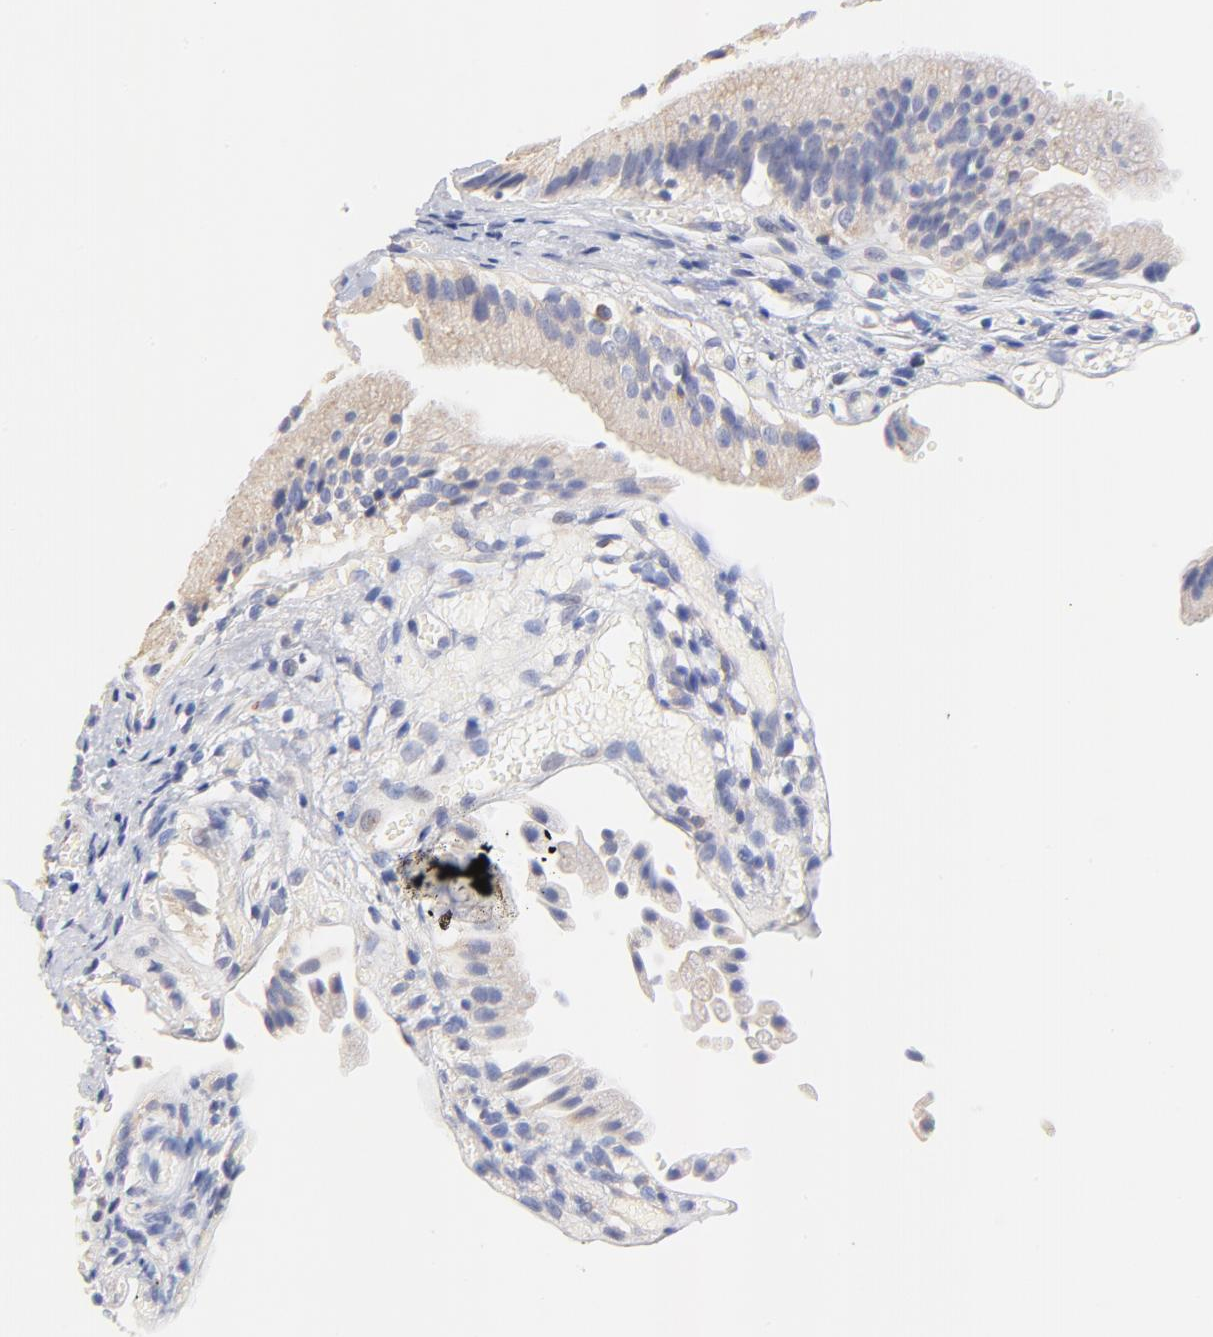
{"staining": {"intensity": "weak", "quantity": ">75%", "location": "cytoplasmic/membranous"}, "tissue": "gallbladder", "cell_type": "Glandular cells", "image_type": "normal", "snomed": [{"axis": "morphology", "description": "Normal tissue, NOS"}, {"axis": "topography", "description": "Gallbladder"}], "caption": "Weak cytoplasmic/membranous protein staining is present in approximately >75% of glandular cells in gallbladder. The staining was performed using DAB to visualize the protein expression in brown, while the nuclei were stained in blue with hematoxylin (Magnification: 20x).", "gene": "HS3ST1", "patient": {"sex": "male", "age": 65}}